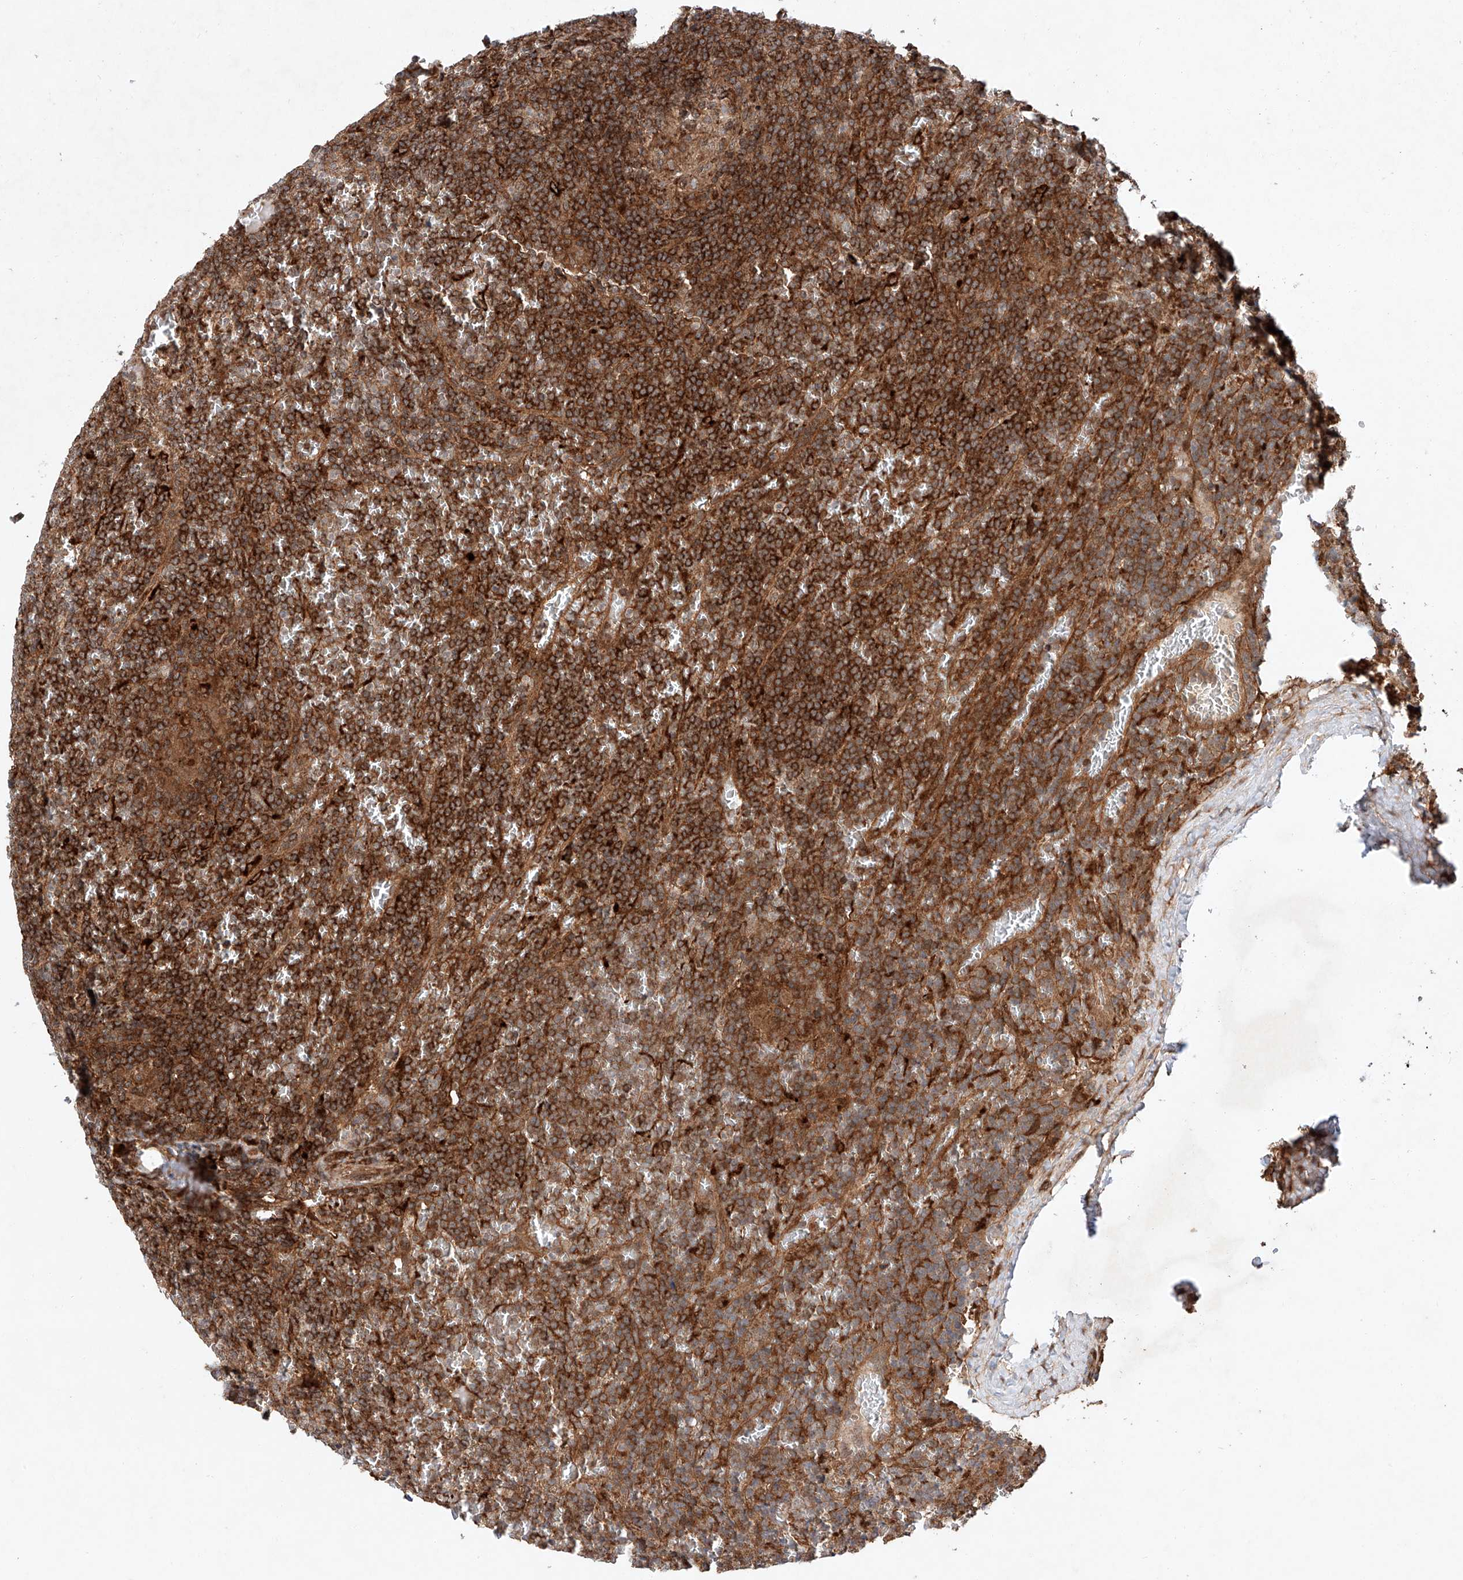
{"staining": {"intensity": "strong", "quantity": "25%-75%", "location": "cytoplasmic/membranous"}, "tissue": "lymphoma", "cell_type": "Tumor cells", "image_type": "cancer", "snomed": [{"axis": "morphology", "description": "Malignant lymphoma, non-Hodgkin's type, Low grade"}, {"axis": "topography", "description": "Spleen"}], "caption": "High-power microscopy captured an IHC micrograph of malignant lymphoma, non-Hodgkin's type (low-grade), revealing strong cytoplasmic/membranous positivity in approximately 25%-75% of tumor cells. (Brightfield microscopy of DAB IHC at high magnification).", "gene": "ZFP28", "patient": {"sex": "female", "age": 19}}